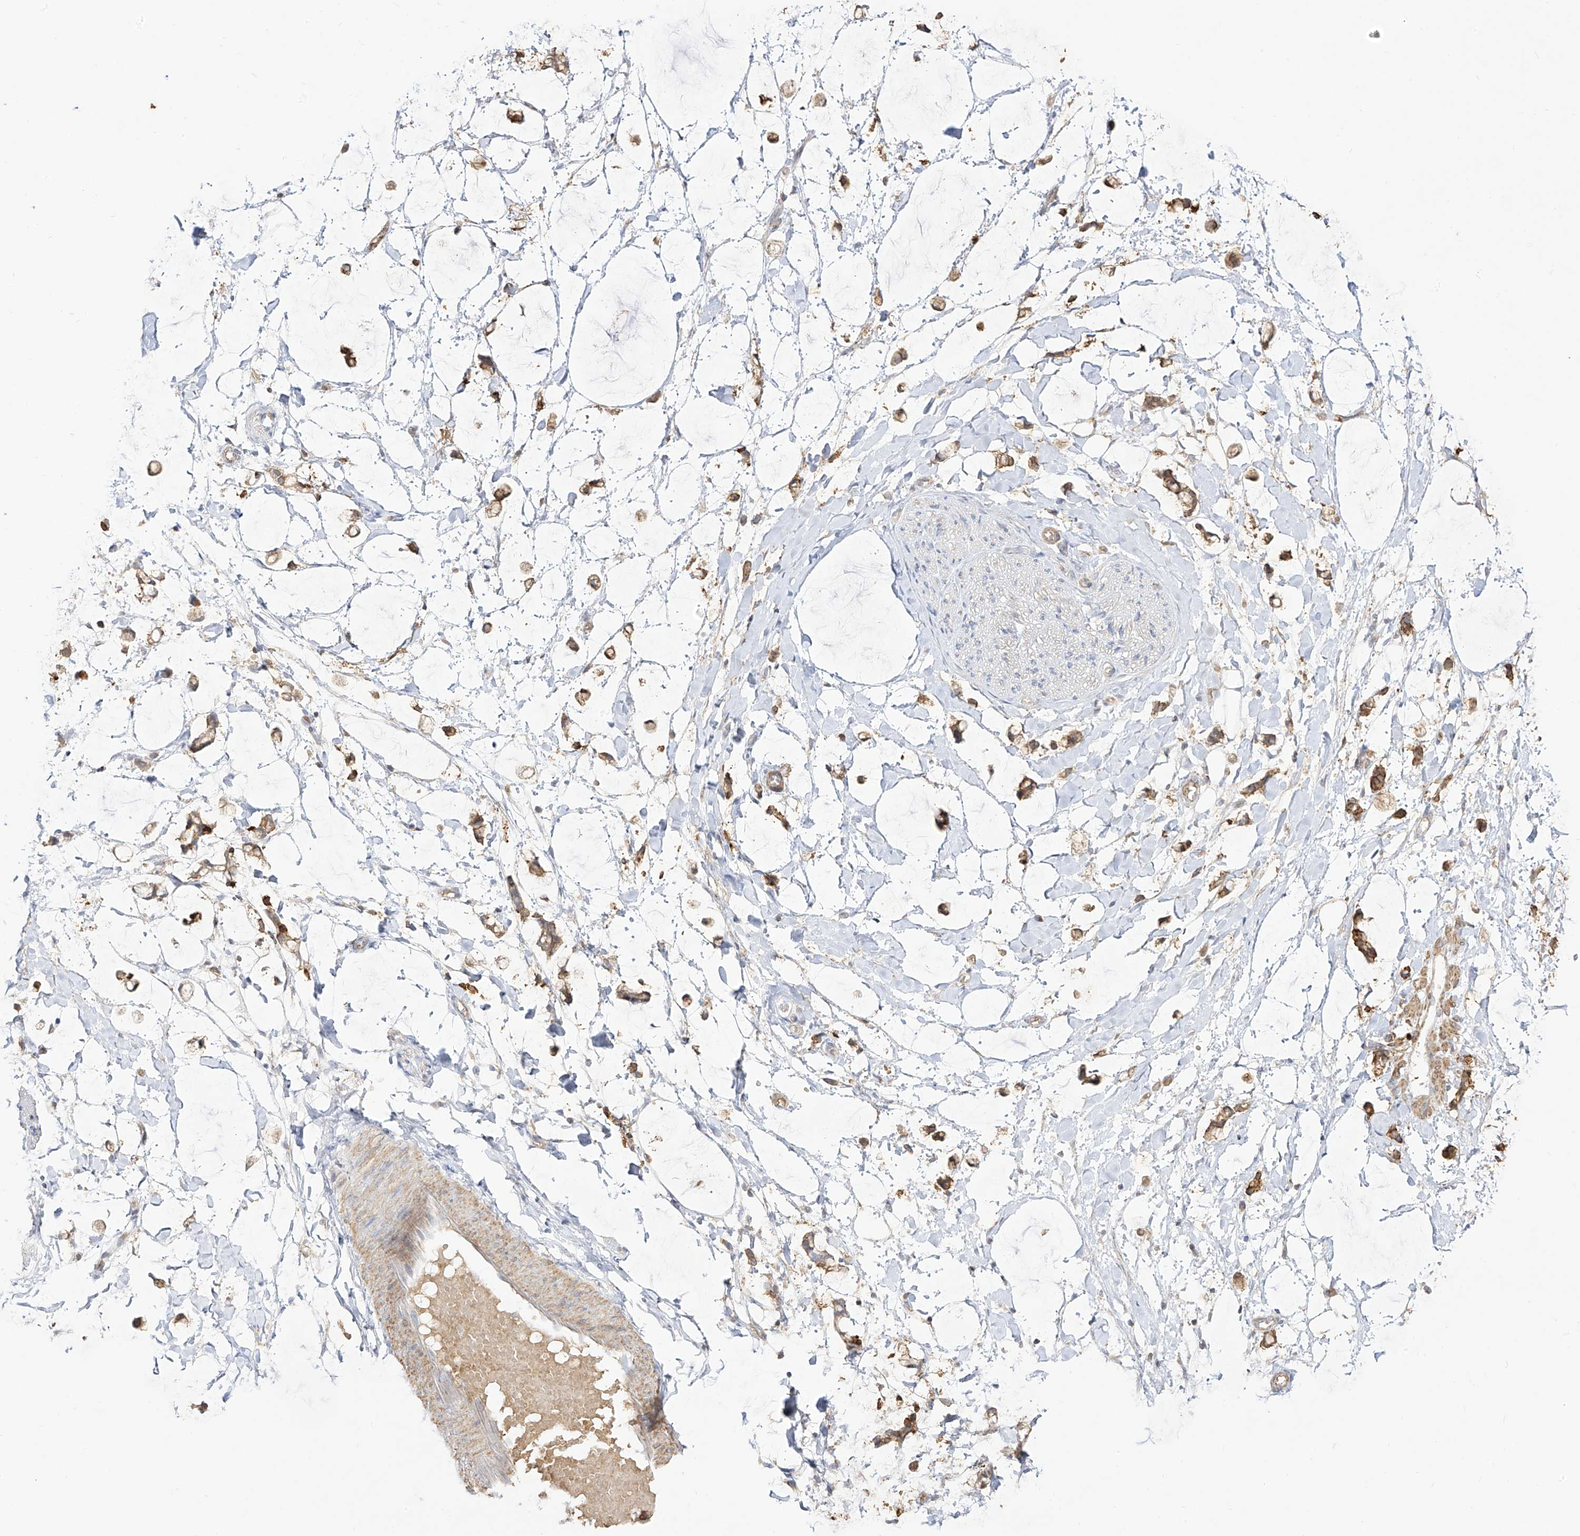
{"staining": {"intensity": "negative", "quantity": "none", "location": "none"}, "tissue": "adipose tissue", "cell_type": "Adipocytes", "image_type": "normal", "snomed": [{"axis": "morphology", "description": "Normal tissue, NOS"}, {"axis": "morphology", "description": "Adenocarcinoma, NOS"}, {"axis": "topography", "description": "Colon"}, {"axis": "topography", "description": "Peripheral nerve tissue"}], "caption": "Immunohistochemical staining of normal human adipose tissue displays no significant expression in adipocytes.", "gene": "ZGRF1", "patient": {"sex": "male", "age": 14}}